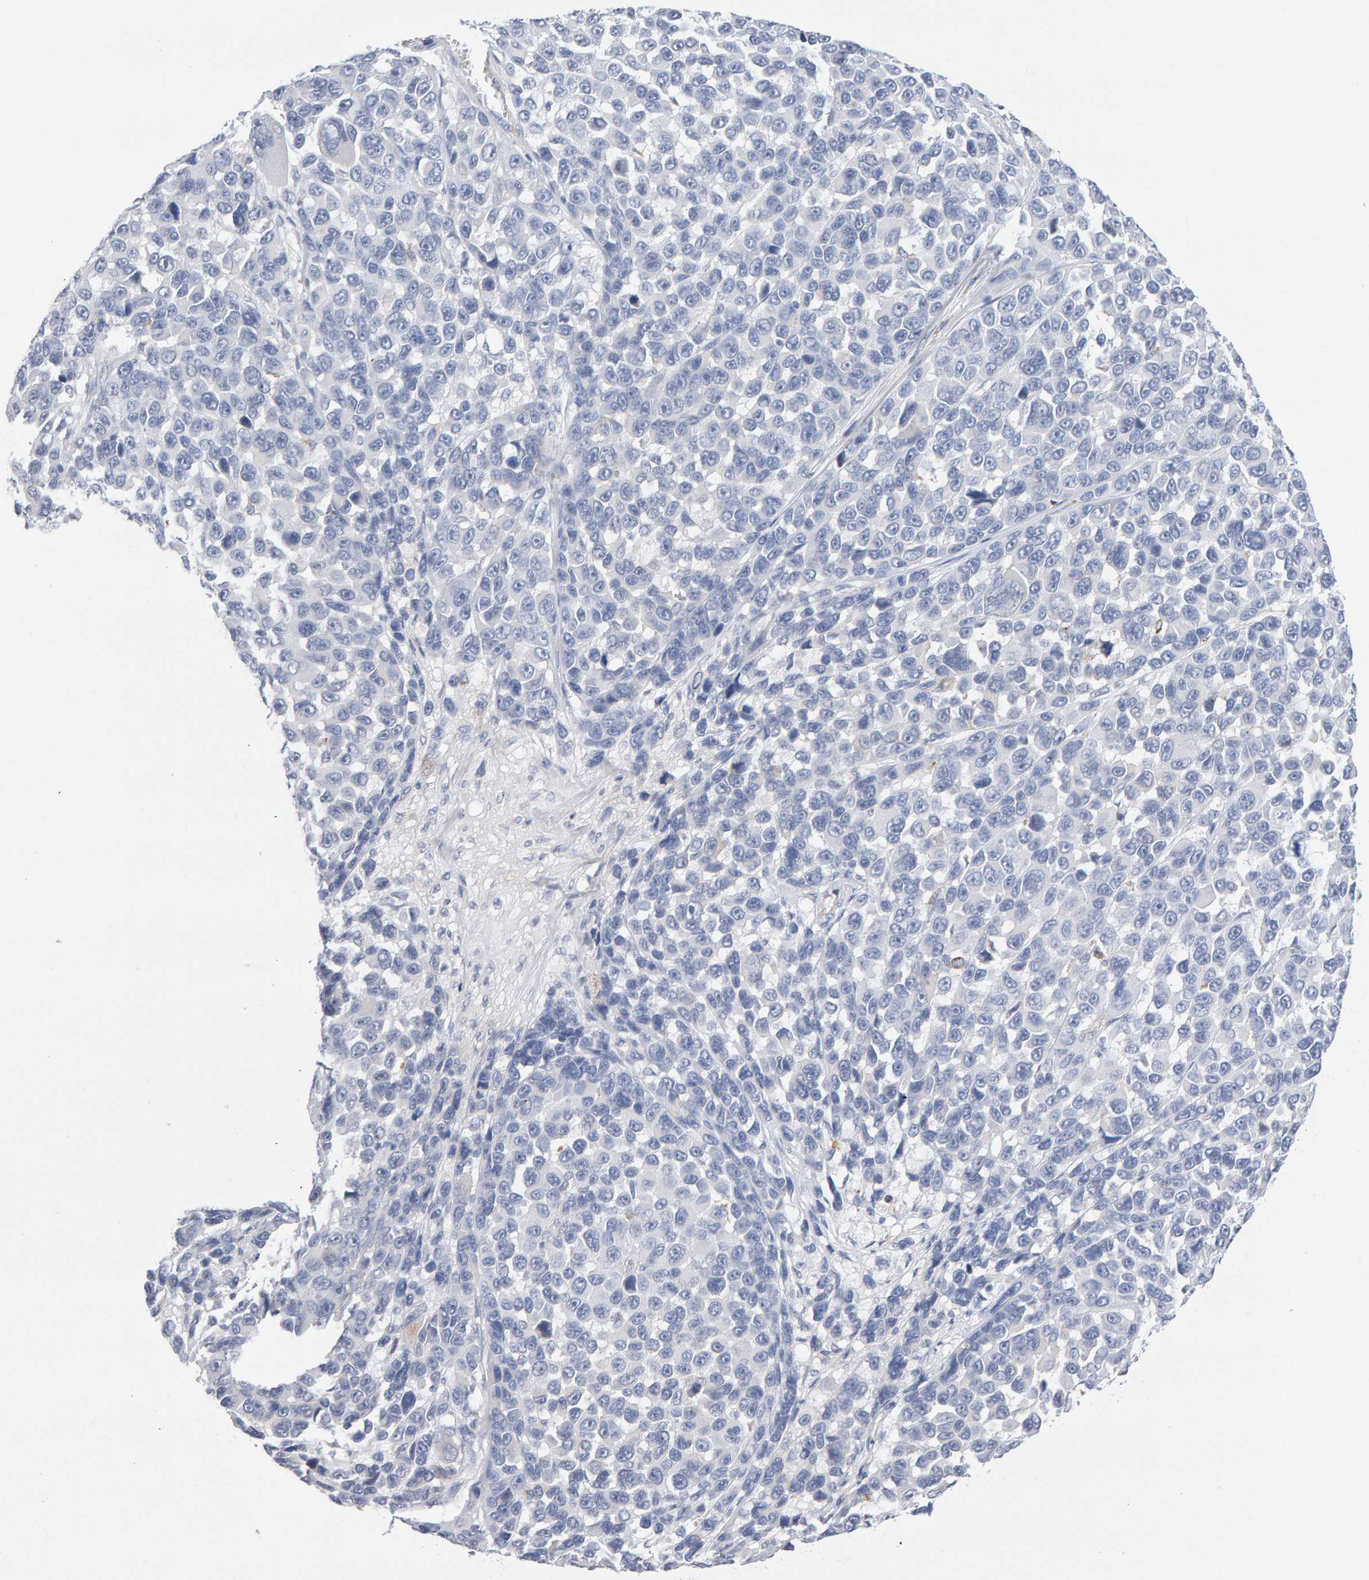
{"staining": {"intensity": "negative", "quantity": "none", "location": "none"}, "tissue": "melanoma", "cell_type": "Tumor cells", "image_type": "cancer", "snomed": [{"axis": "morphology", "description": "Malignant melanoma, NOS"}, {"axis": "topography", "description": "Skin"}], "caption": "Tumor cells show no significant positivity in melanoma.", "gene": "METRNL", "patient": {"sex": "male", "age": 53}}